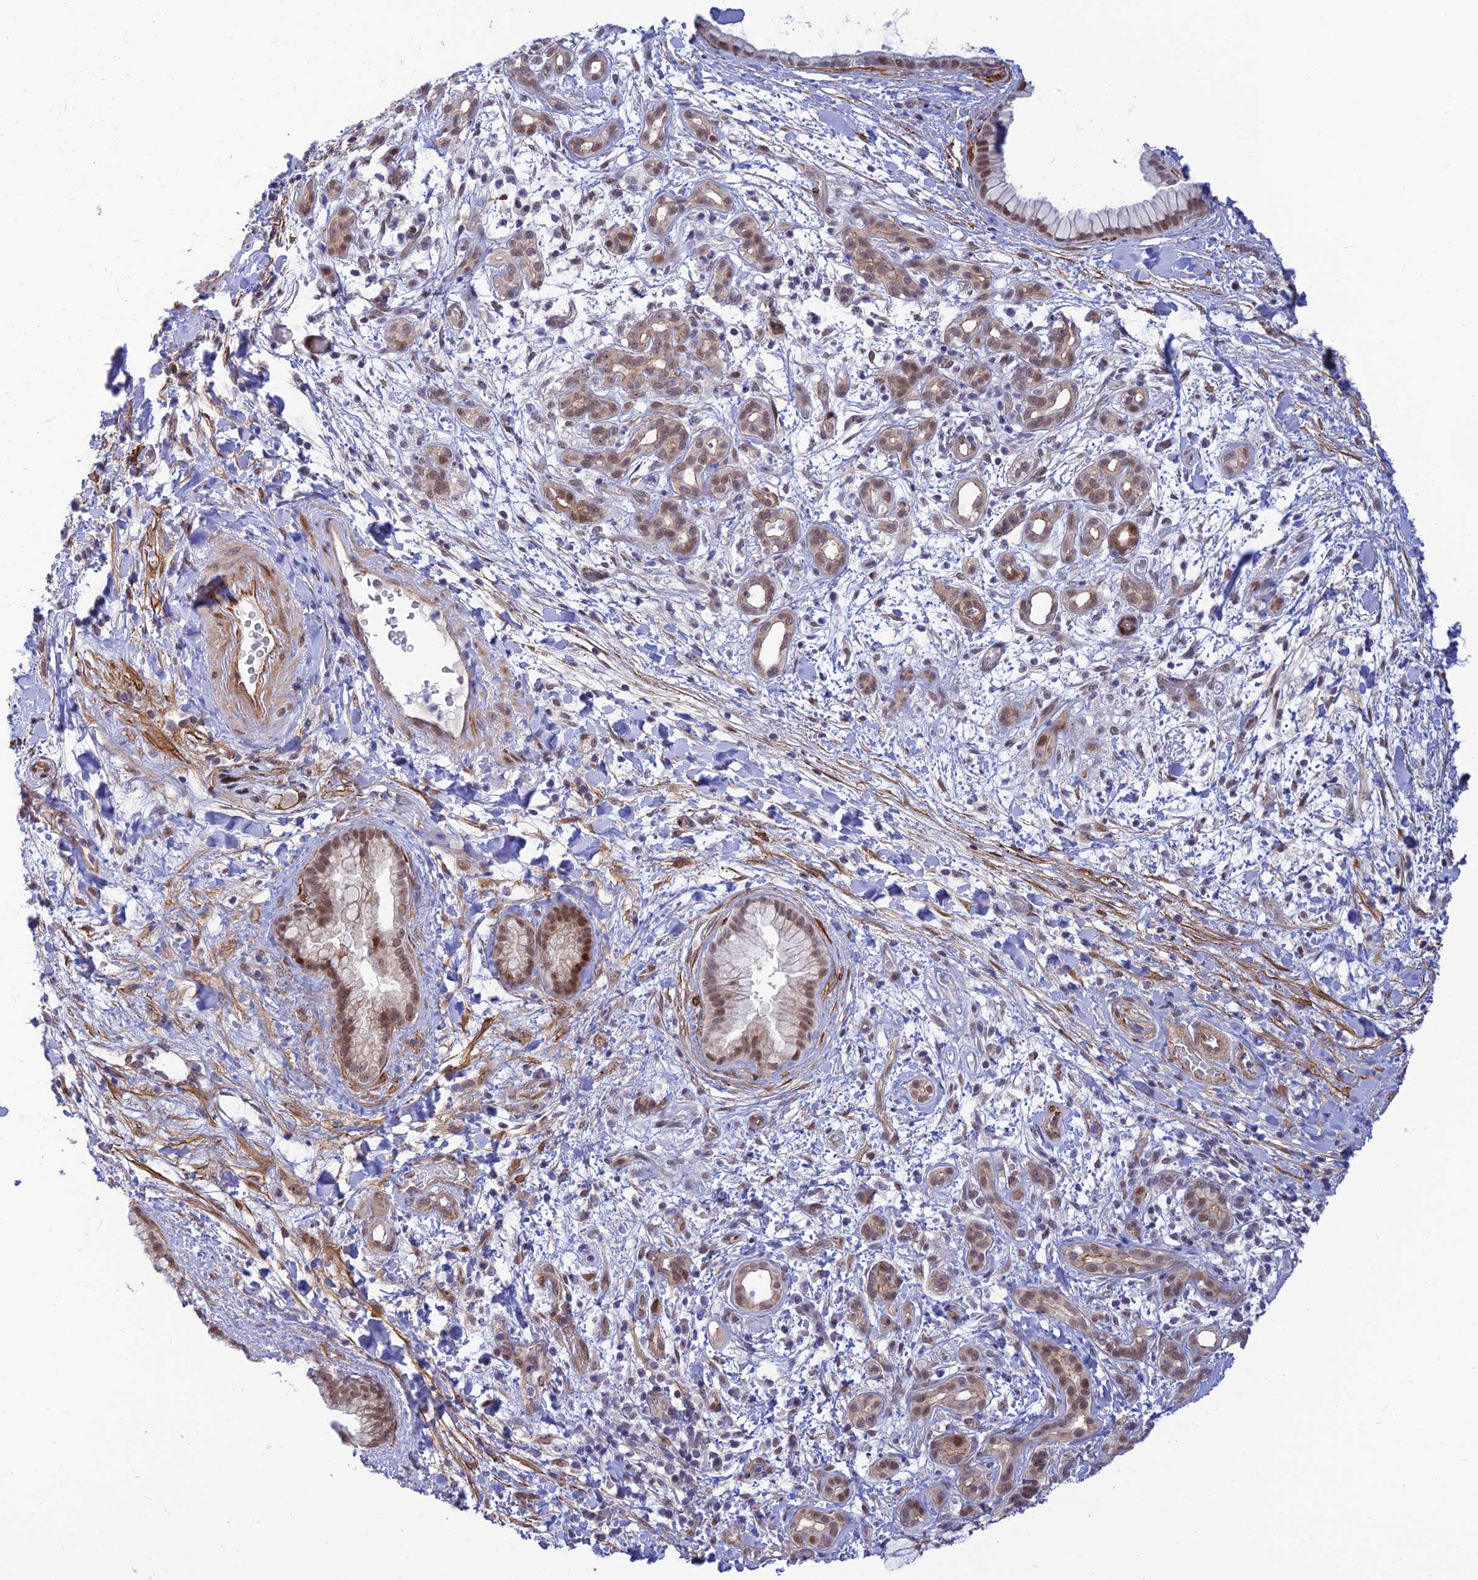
{"staining": {"intensity": "moderate", "quantity": ">75%", "location": "nuclear"}, "tissue": "pancreatic cancer", "cell_type": "Tumor cells", "image_type": "cancer", "snomed": [{"axis": "morphology", "description": "Adenocarcinoma, NOS"}, {"axis": "topography", "description": "Pancreas"}], "caption": "Human pancreatic cancer (adenocarcinoma) stained for a protein (brown) demonstrates moderate nuclear positive expression in approximately >75% of tumor cells.", "gene": "CLK4", "patient": {"sex": "female", "age": 78}}